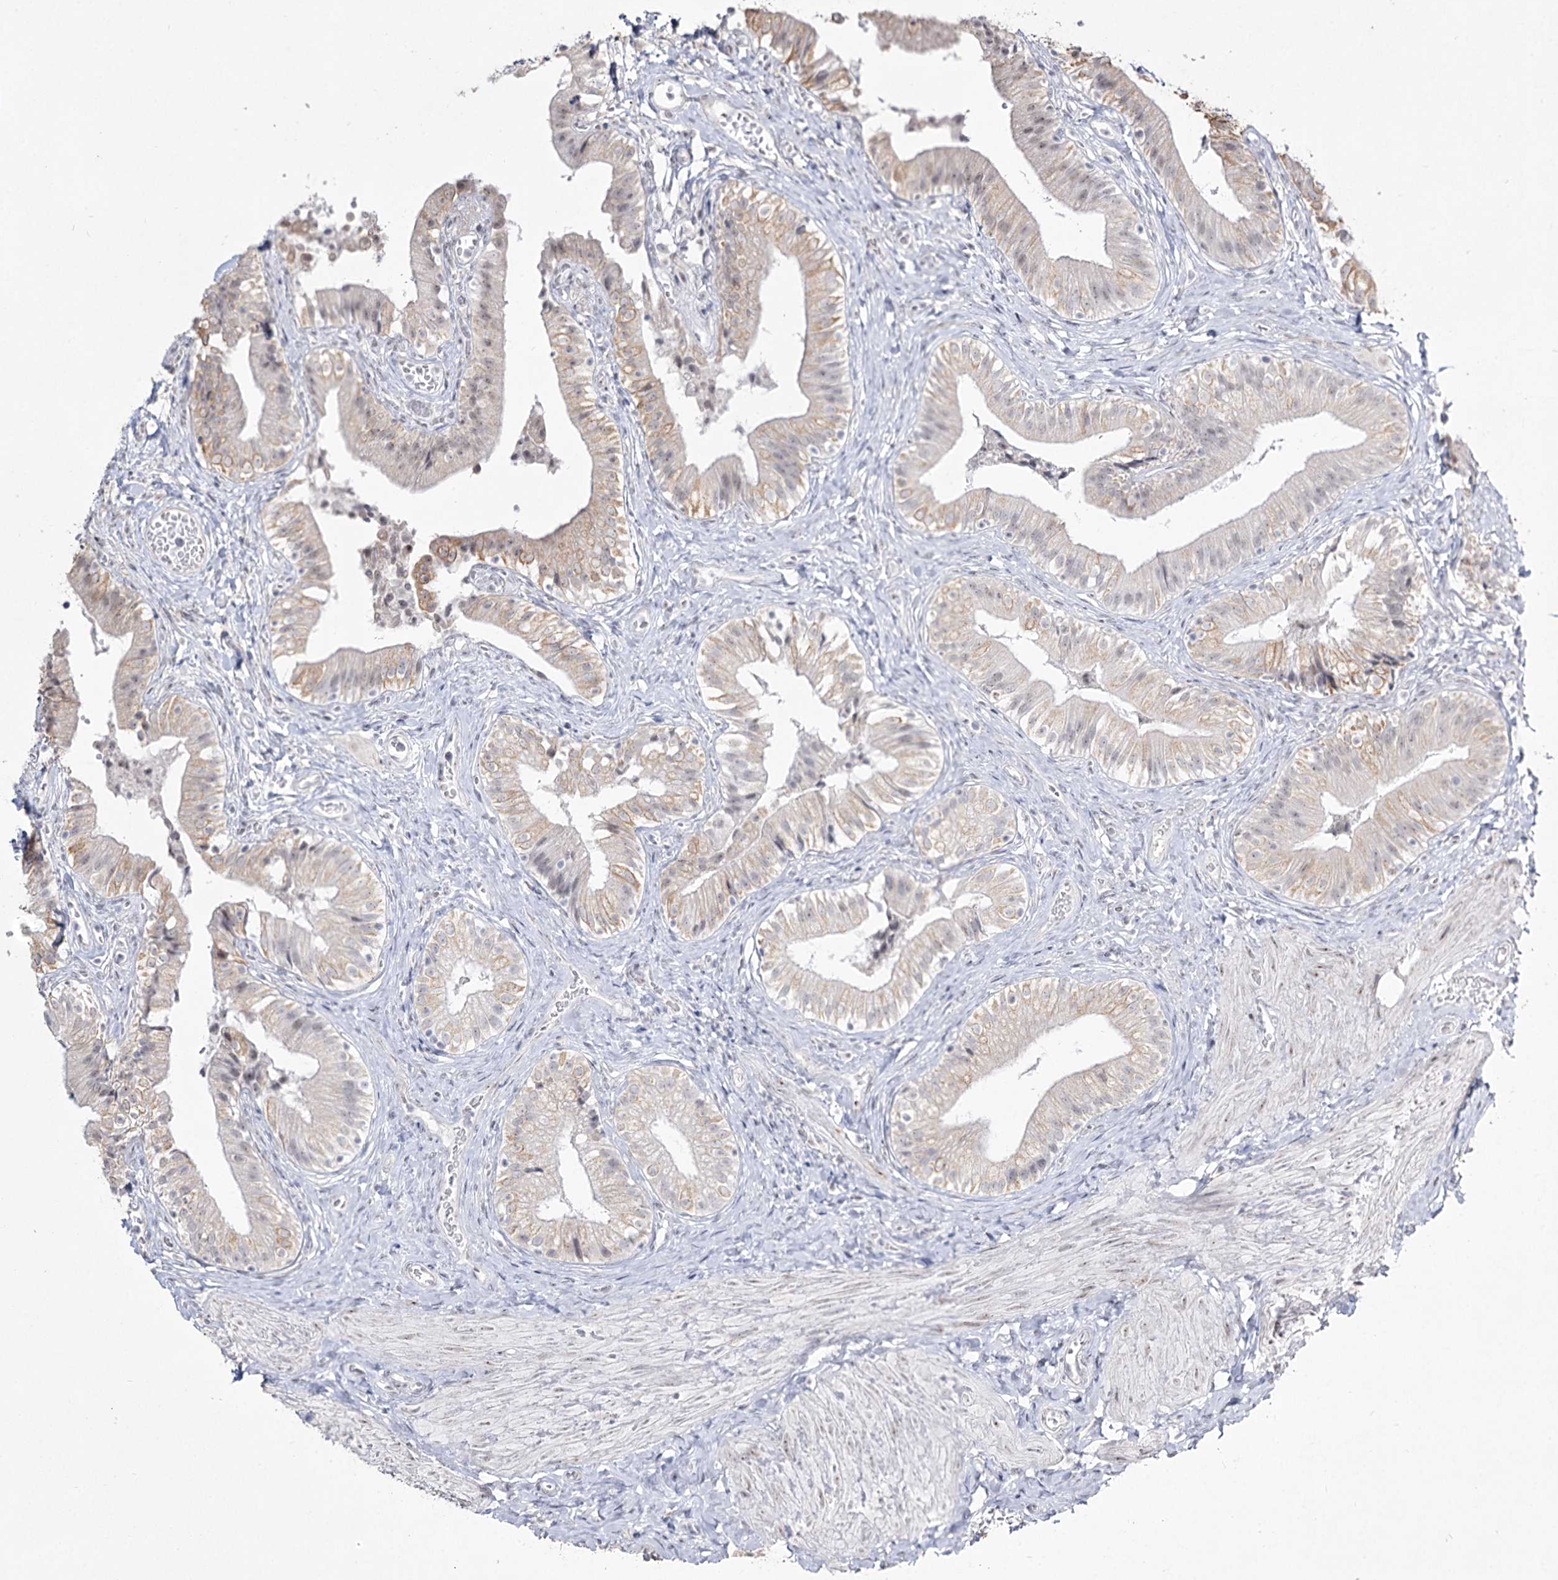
{"staining": {"intensity": "weak", "quantity": "25%-75%", "location": "cytoplasmic/membranous,nuclear"}, "tissue": "gallbladder", "cell_type": "Glandular cells", "image_type": "normal", "snomed": [{"axis": "morphology", "description": "Normal tissue, NOS"}, {"axis": "topography", "description": "Gallbladder"}], "caption": "IHC staining of unremarkable gallbladder, which exhibits low levels of weak cytoplasmic/membranous,nuclear staining in about 25%-75% of glandular cells indicating weak cytoplasmic/membranous,nuclear protein staining. The staining was performed using DAB (brown) for protein detection and nuclei were counterstained in hematoxylin (blue).", "gene": "DDX50", "patient": {"sex": "female", "age": 47}}